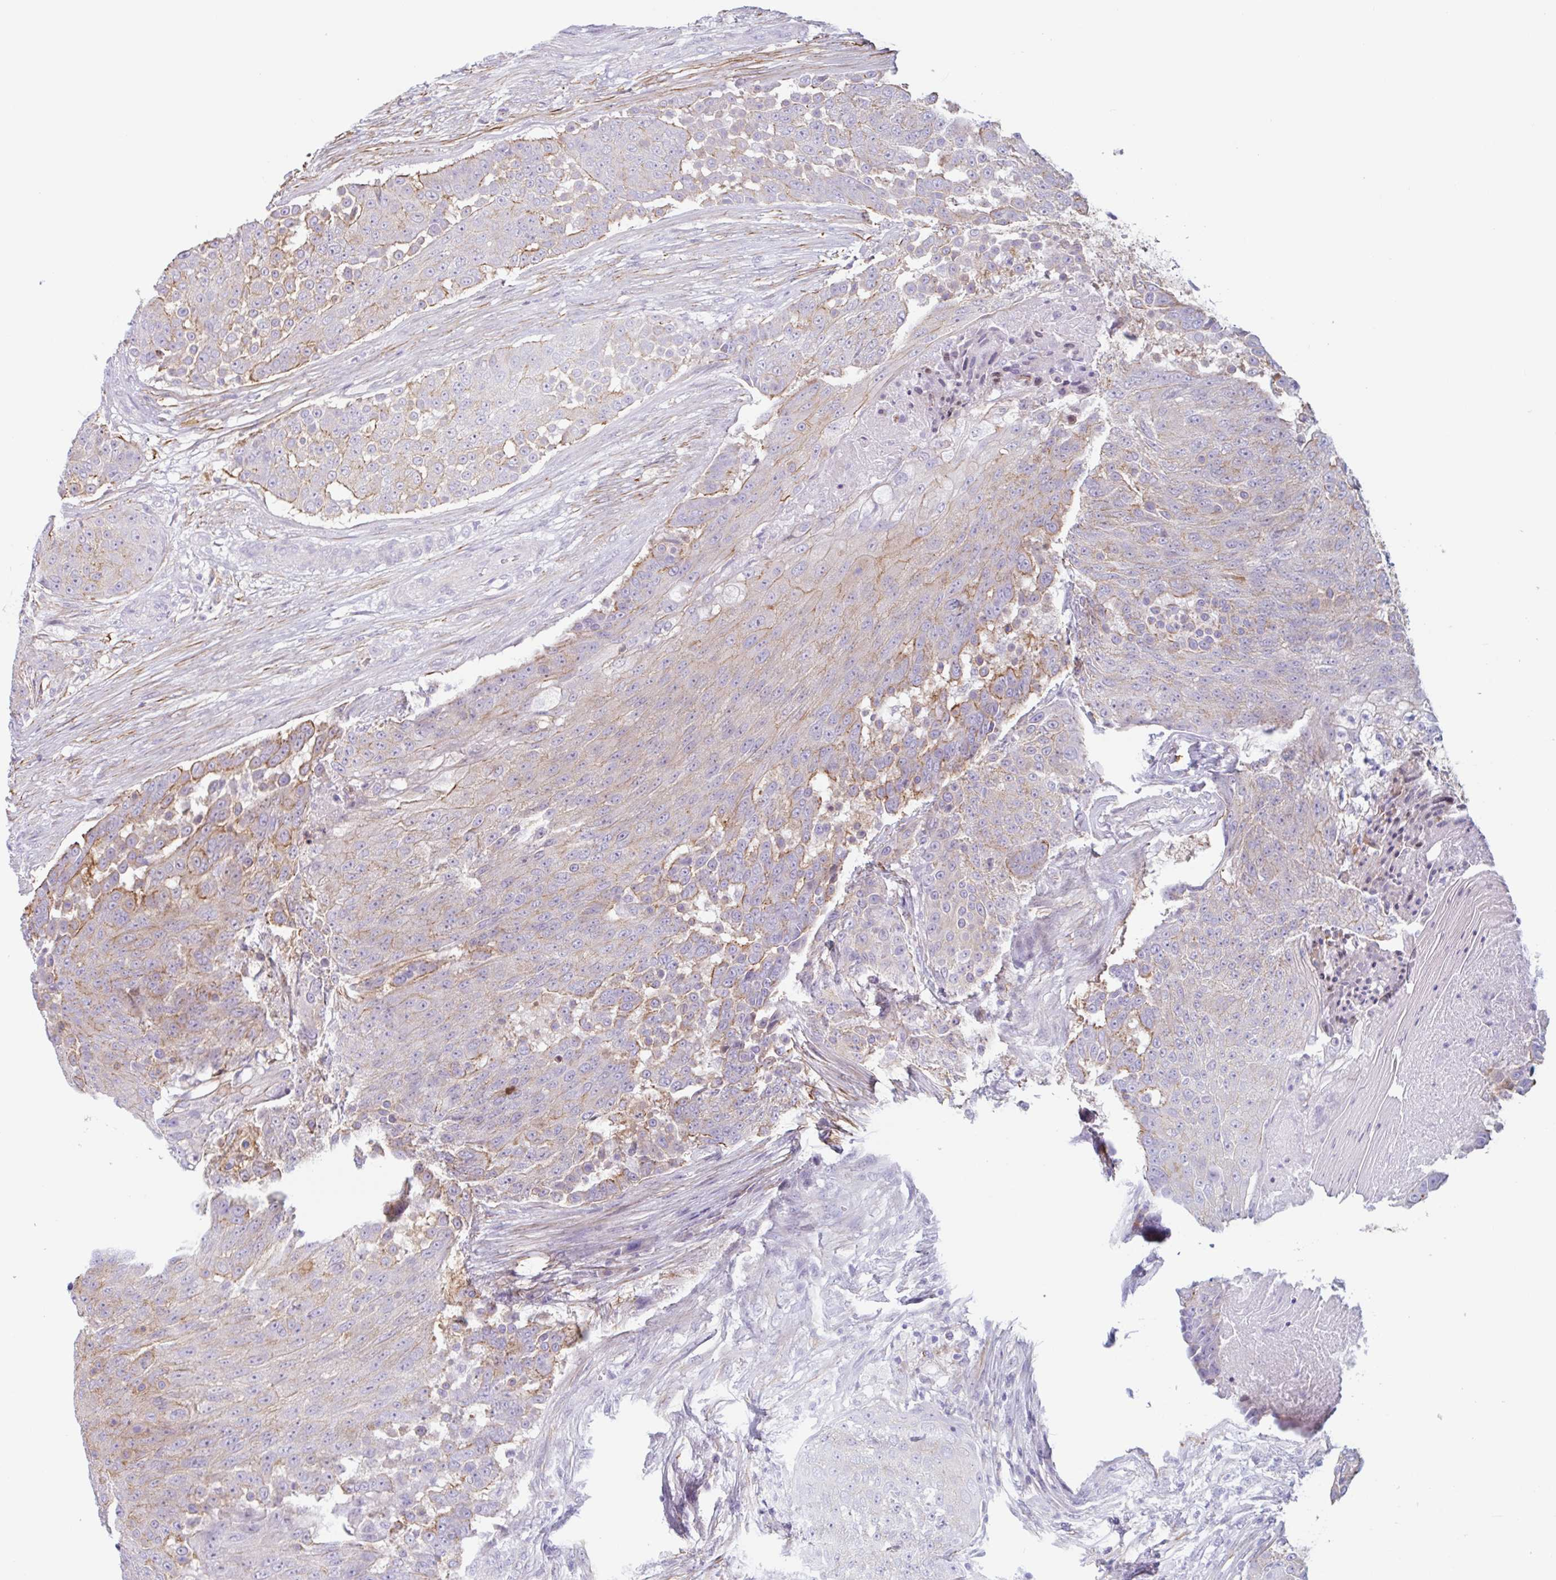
{"staining": {"intensity": "moderate", "quantity": "25%-75%", "location": "cytoplasmic/membranous"}, "tissue": "urothelial cancer", "cell_type": "Tumor cells", "image_type": "cancer", "snomed": [{"axis": "morphology", "description": "Urothelial carcinoma, High grade"}, {"axis": "topography", "description": "Urinary bladder"}], "caption": "Human urothelial cancer stained with a brown dye exhibits moderate cytoplasmic/membranous positive expression in approximately 25%-75% of tumor cells.", "gene": "MYH10", "patient": {"sex": "female", "age": 63}}